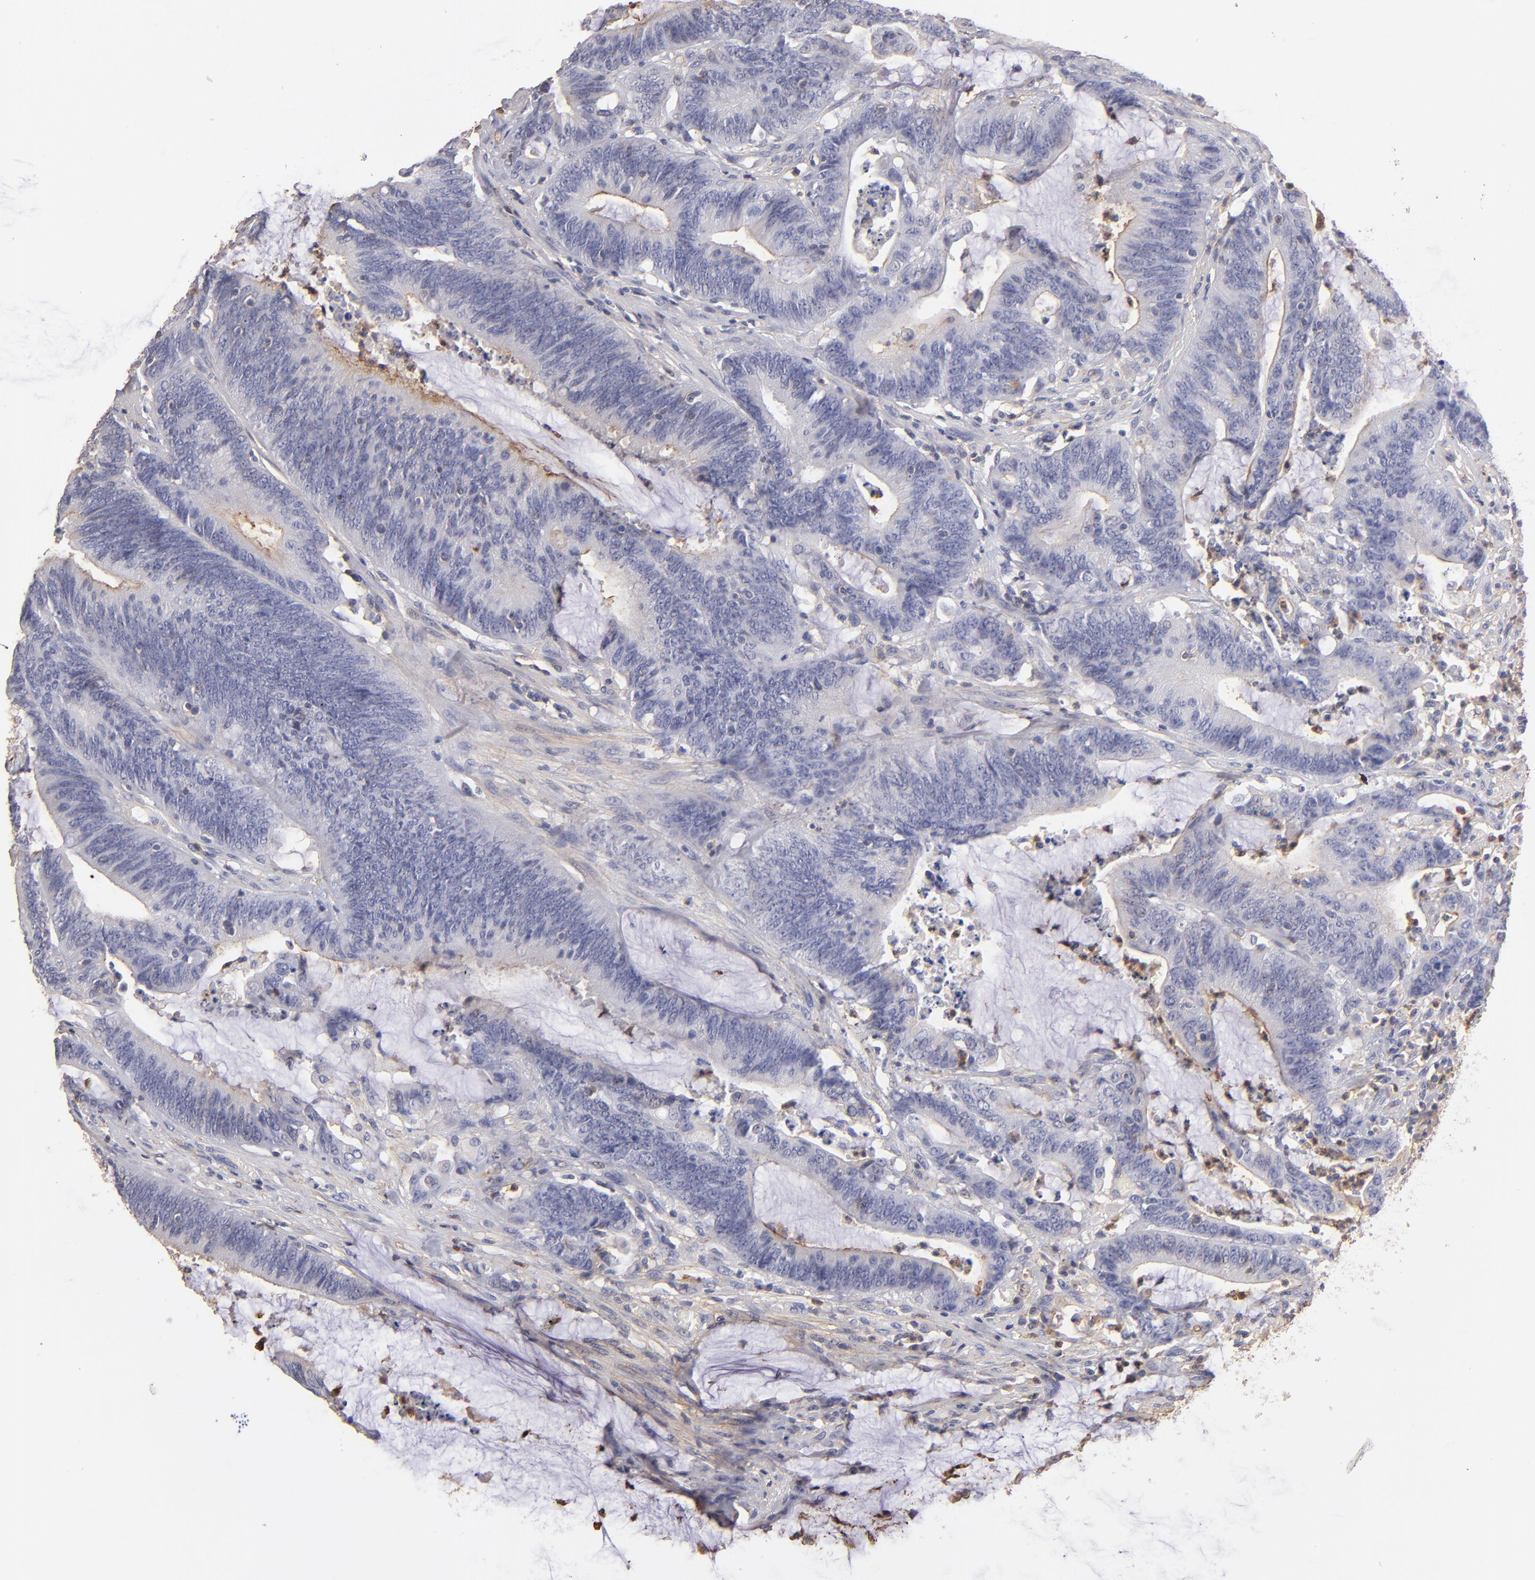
{"staining": {"intensity": "moderate", "quantity": "<25%", "location": "cytoplasmic/membranous"}, "tissue": "colorectal cancer", "cell_type": "Tumor cells", "image_type": "cancer", "snomed": [{"axis": "morphology", "description": "Adenocarcinoma, NOS"}, {"axis": "topography", "description": "Rectum"}], "caption": "DAB immunohistochemical staining of colorectal cancer (adenocarcinoma) displays moderate cytoplasmic/membranous protein staining in about <25% of tumor cells.", "gene": "ABCB1", "patient": {"sex": "female", "age": 66}}